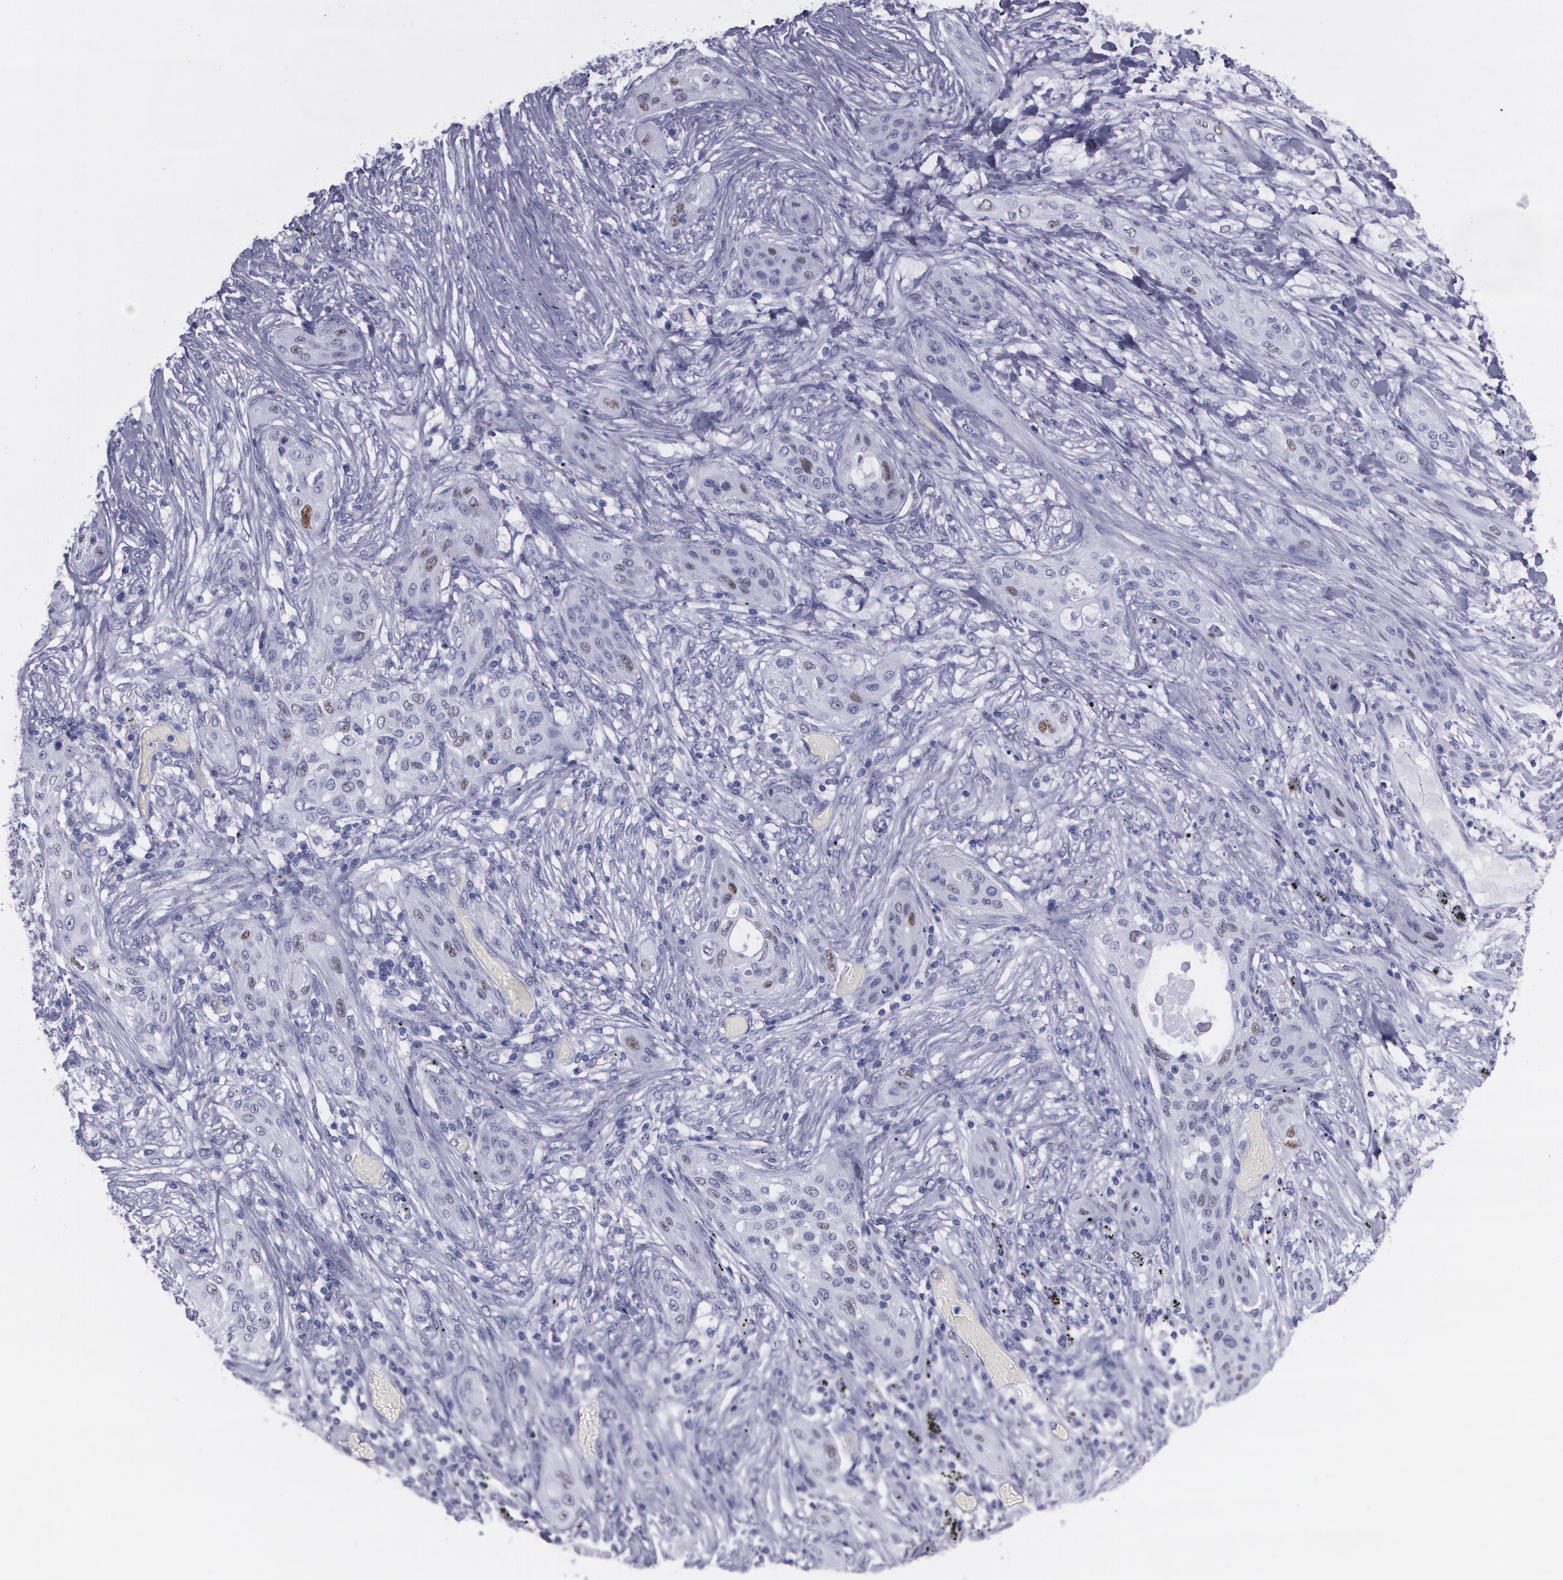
{"staining": {"intensity": "moderate", "quantity": "<25%", "location": "nuclear"}, "tissue": "lung cancer", "cell_type": "Tumor cells", "image_type": "cancer", "snomed": [{"axis": "morphology", "description": "Squamous cell carcinoma, NOS"}, {"axis": "topography", "description": "Lung"}], "caption": "Lung cancer (squamous cell carcinoma) stained for a protein shows moderate nuclear positivity in tumor cells.", "gene": "TP53", "patient": {"sex": "female", "age": 47}}